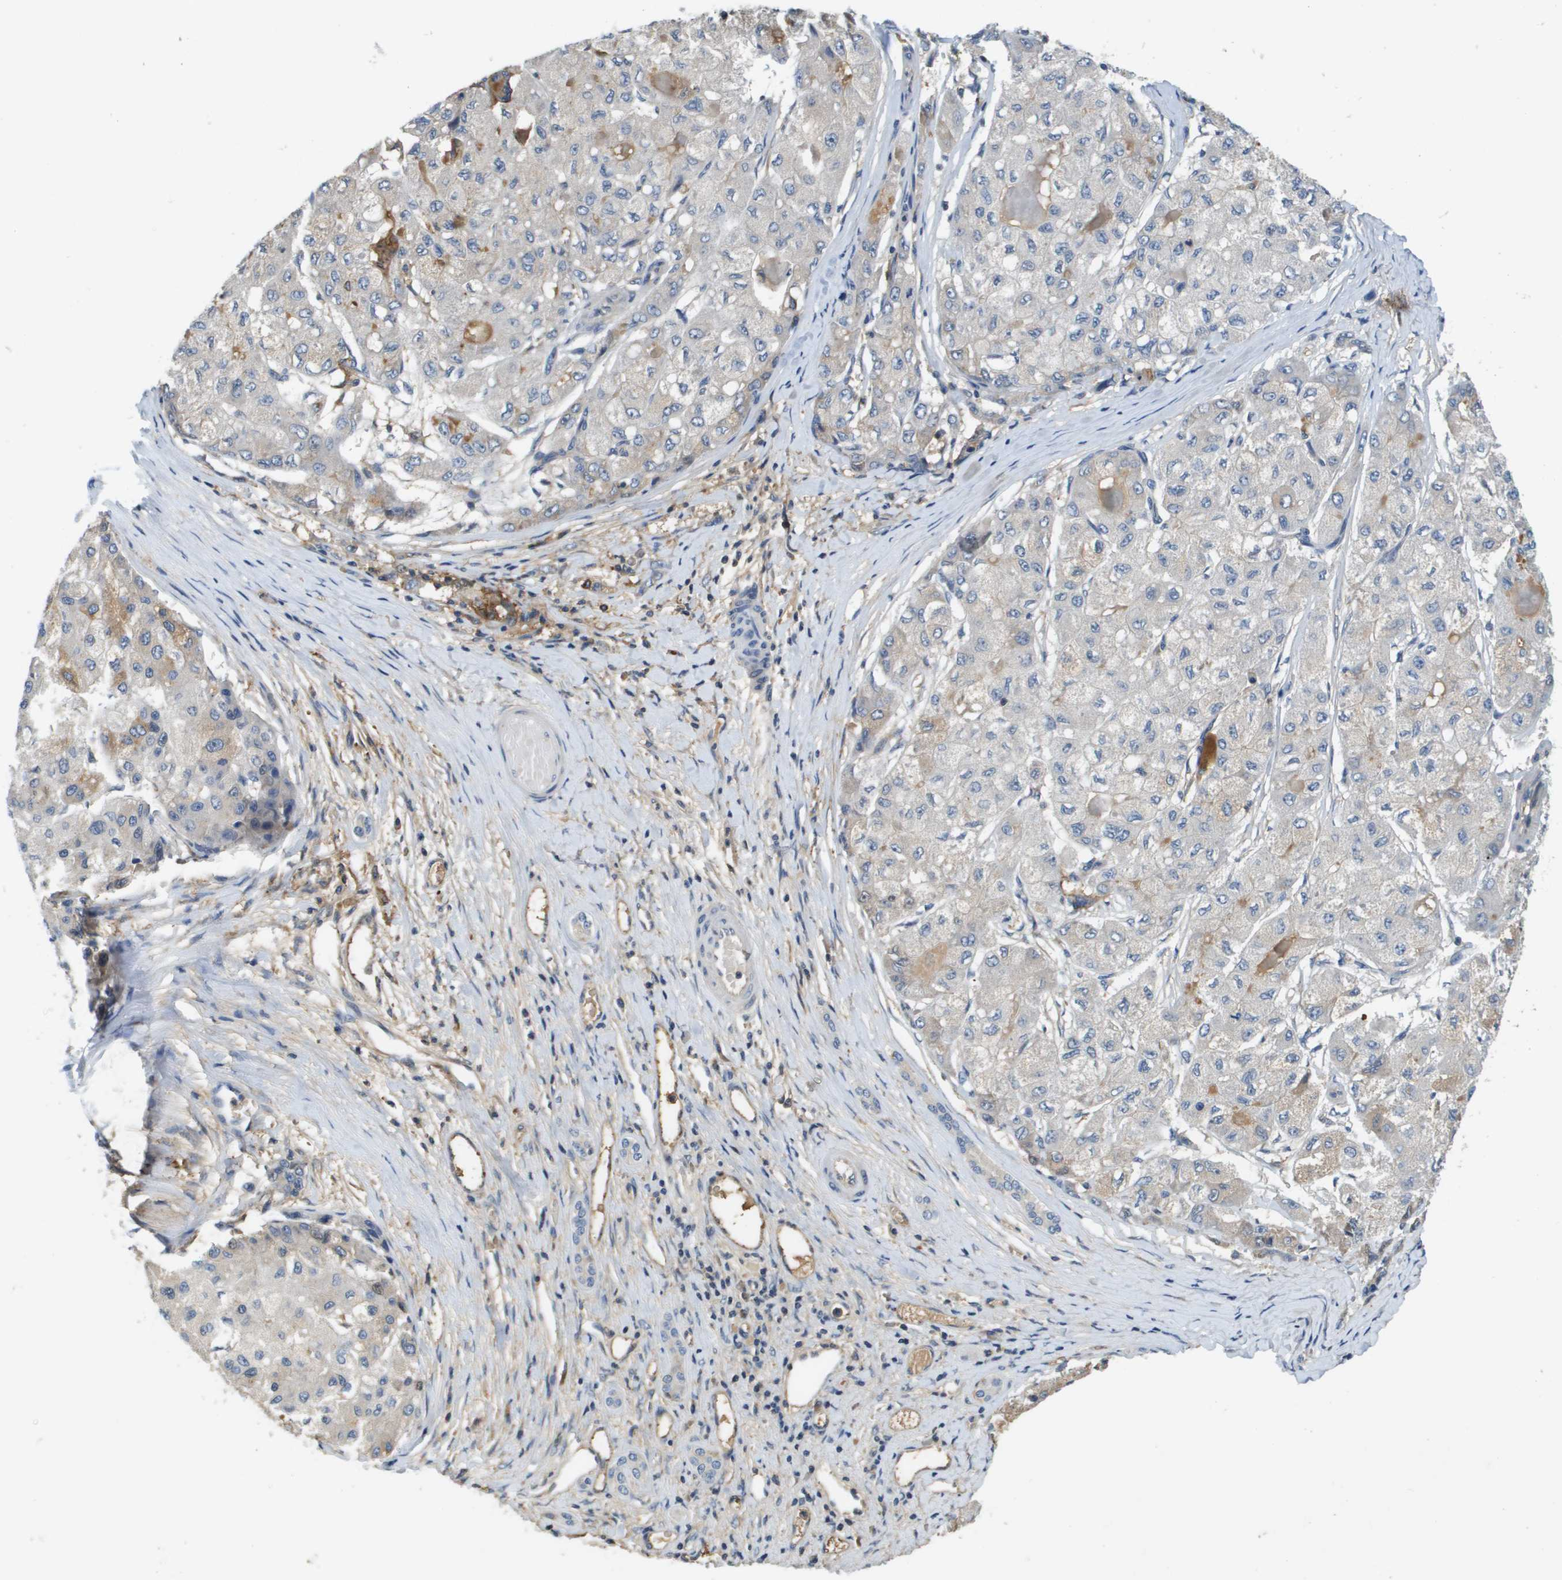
{"staining": {"intensity": "weak", "quantity": "<25%", "location": "cytoplasmic/membranous"}, "tissue": "liver cancer", "cell_type": "Tumor cells", "image_type": "cancer", "snomed": [{"axis": "morphology", "description": "Carcinoma, Hepatocellular, NOS"}, {"axis": "topography", "description": "Liver"}], "caption": "IHC micrograph of neoplastic tissue: human liver hepatocellular carcinoma stained with DAB demonstrates no significant protein expression in tumor cells.", "gene": "SLC16A3", "patient": {"sex": "male", "age": 80}}